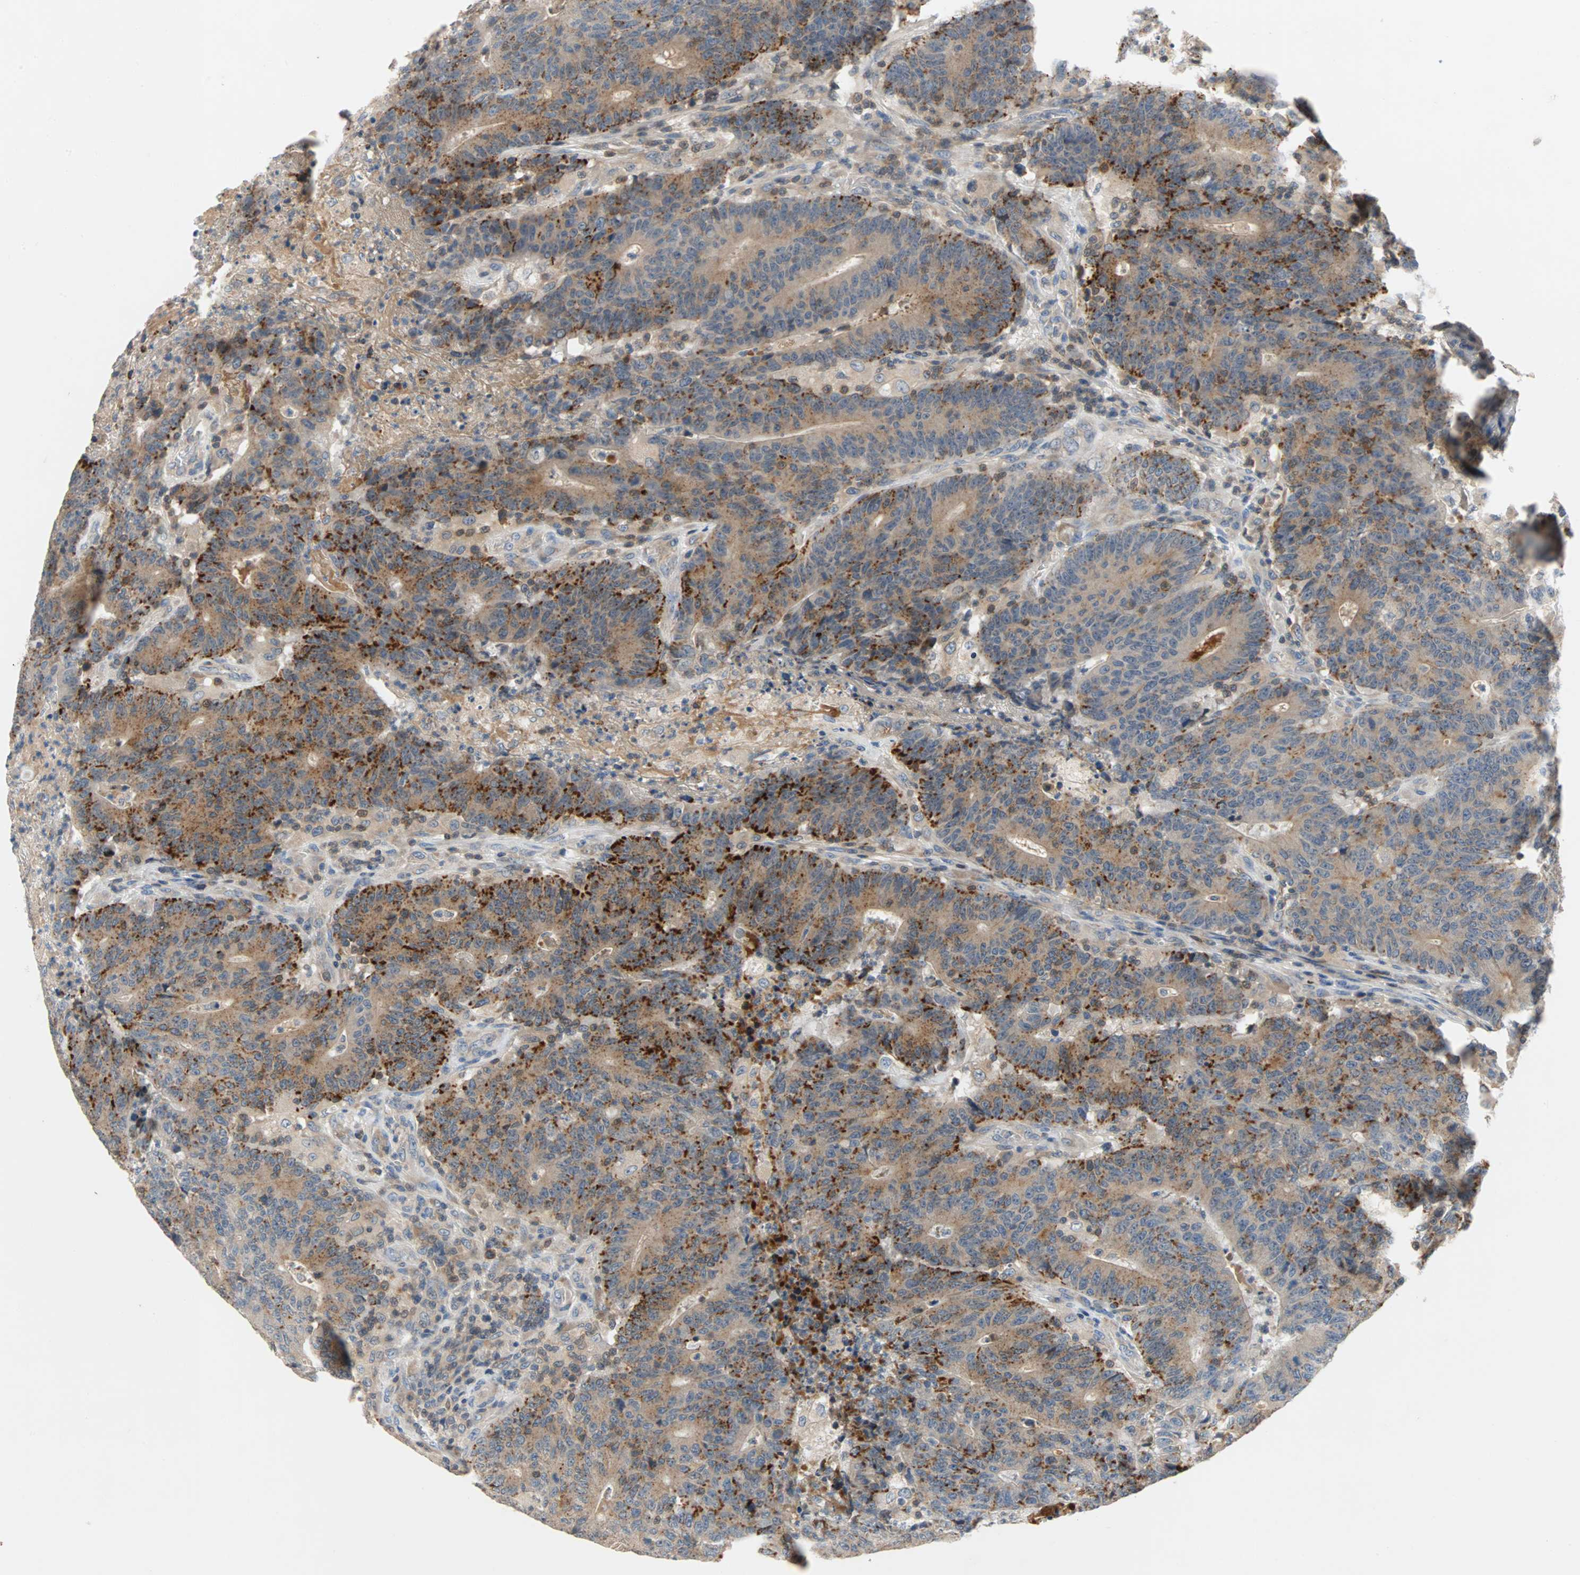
{"staining": {"intensity": "strong", "quantity": "25%-75%", "location": "cytoplasmic/membranous"}, "tissue": "colorectal cancer", "cell_type": "Tumor cells", "image_type": "cancer", "snomed": [{"axis": "morphology", "description": "Normal tissue, NOS"}, {"axis": "morphology", "description": "Adenocarcinoma, NOS"}, {"axis": "topography", "description": "Colon"}], "caption": "High-magnification brightfield microscopy of adenocarcinoma (colorectal) stained with DAB (3,3'-diaminobenzidine) (brown) and counterstained with hematoxylin (blue). tumor cells exhibit strong cytoplasmic/membranous positivity is seen in about25%-75% of cells. (DAB IHC, brown staining for protein, blue staining for nuclei).", "gene": "MAP4K1", "patient": {"sex": "female", "age": 75}}